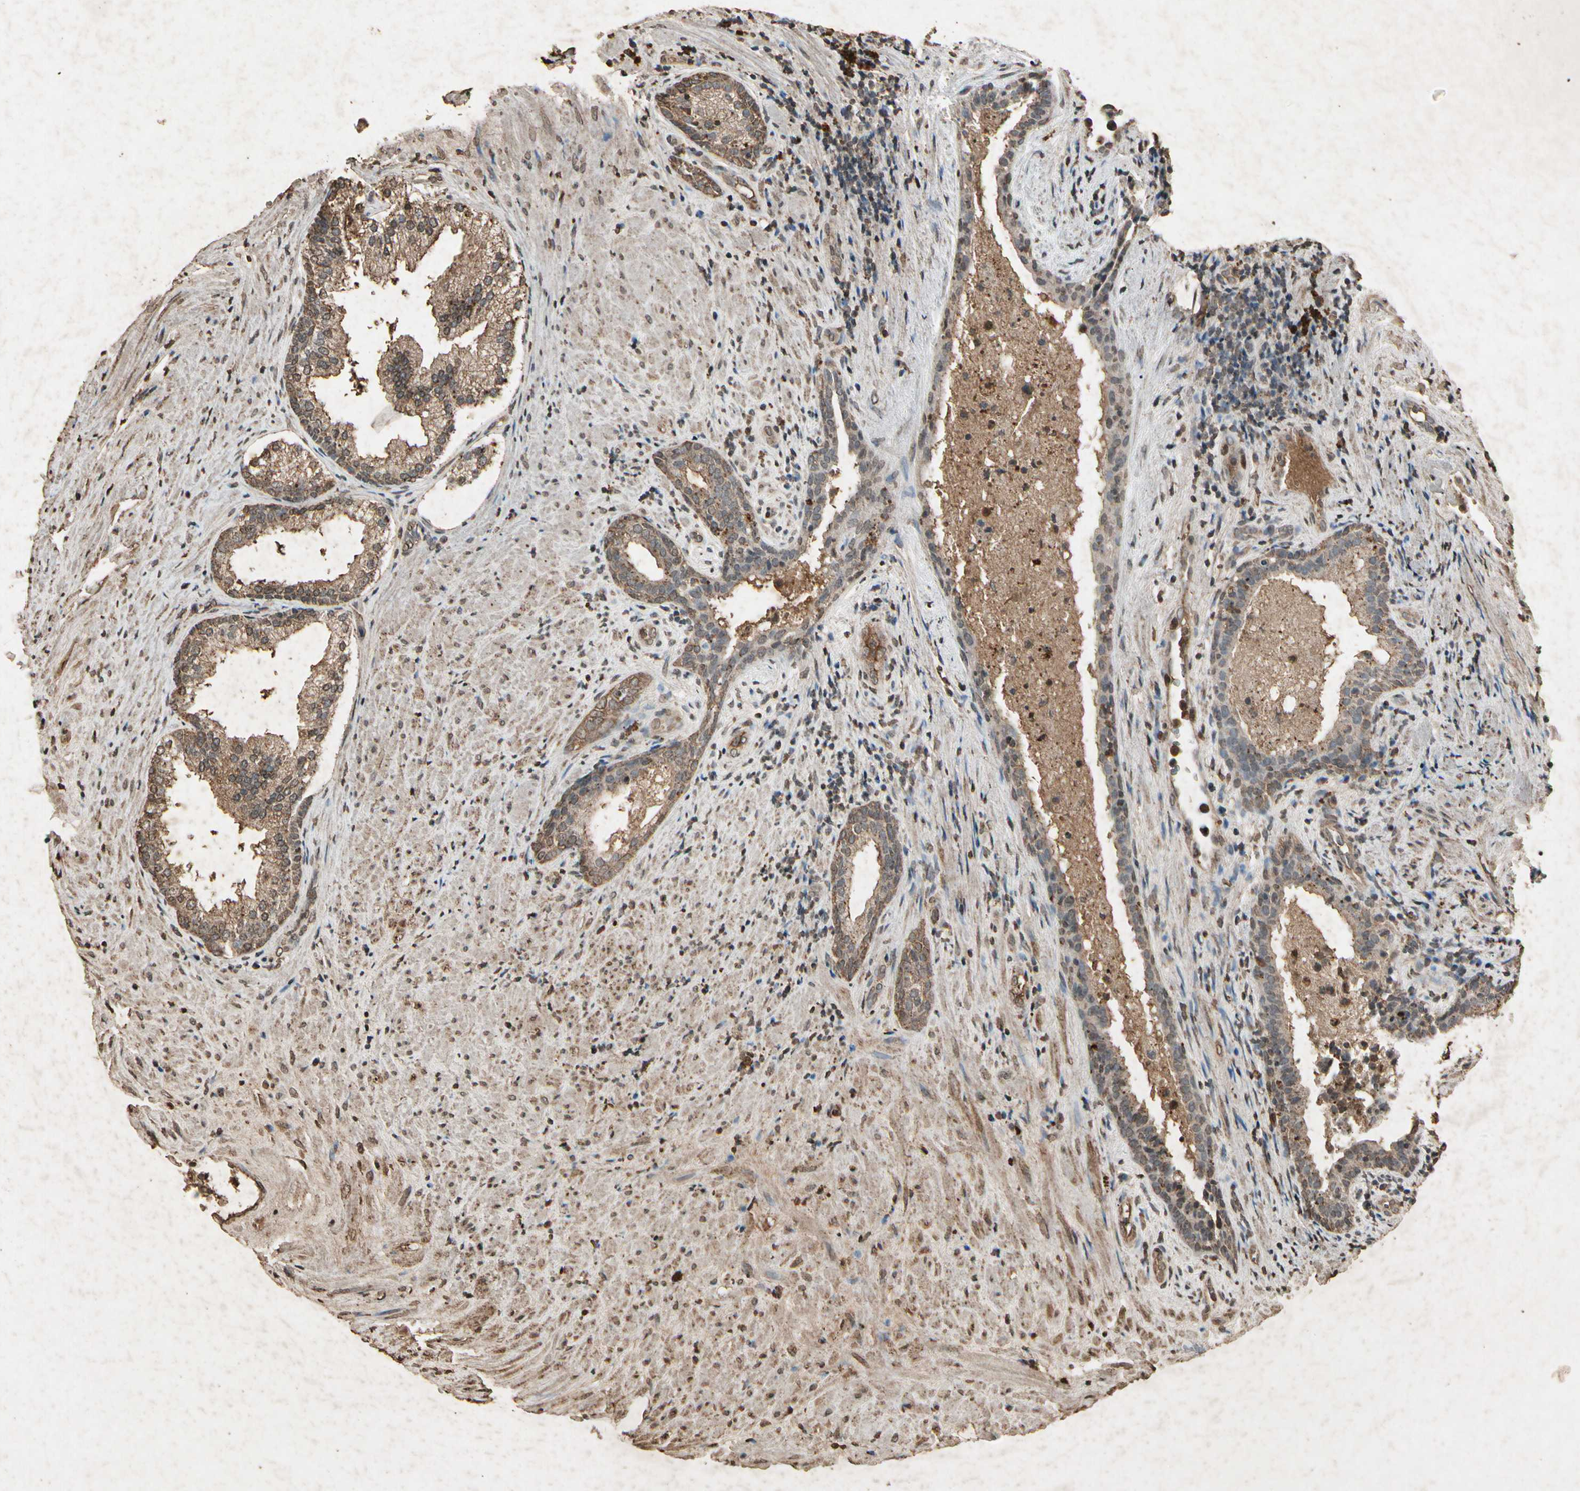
{"staining": {"intensity": "moderate", "quantity": ">75%", "location": "cytoplasmic/membranous"}, "tissue": "prostate", "cell_type": "Glandular cells", "image_type": "normal", "snomed": [{"axis": "morphology", "description": "Normal tissue, NOS"}, {"axis": "topography", "description": "Prostate"}], "caption": "The image shows a brown stain indicating the presence of a protein in the cytoplasmic/membranous of glandular cells in prostate. The protein of interest is stained brown, and the nuclei are stained in blue (DAB IHC with brightfield microscopy, high magnification).", "gene": "GC", "patient": {"sex": "male", "age": 76}}